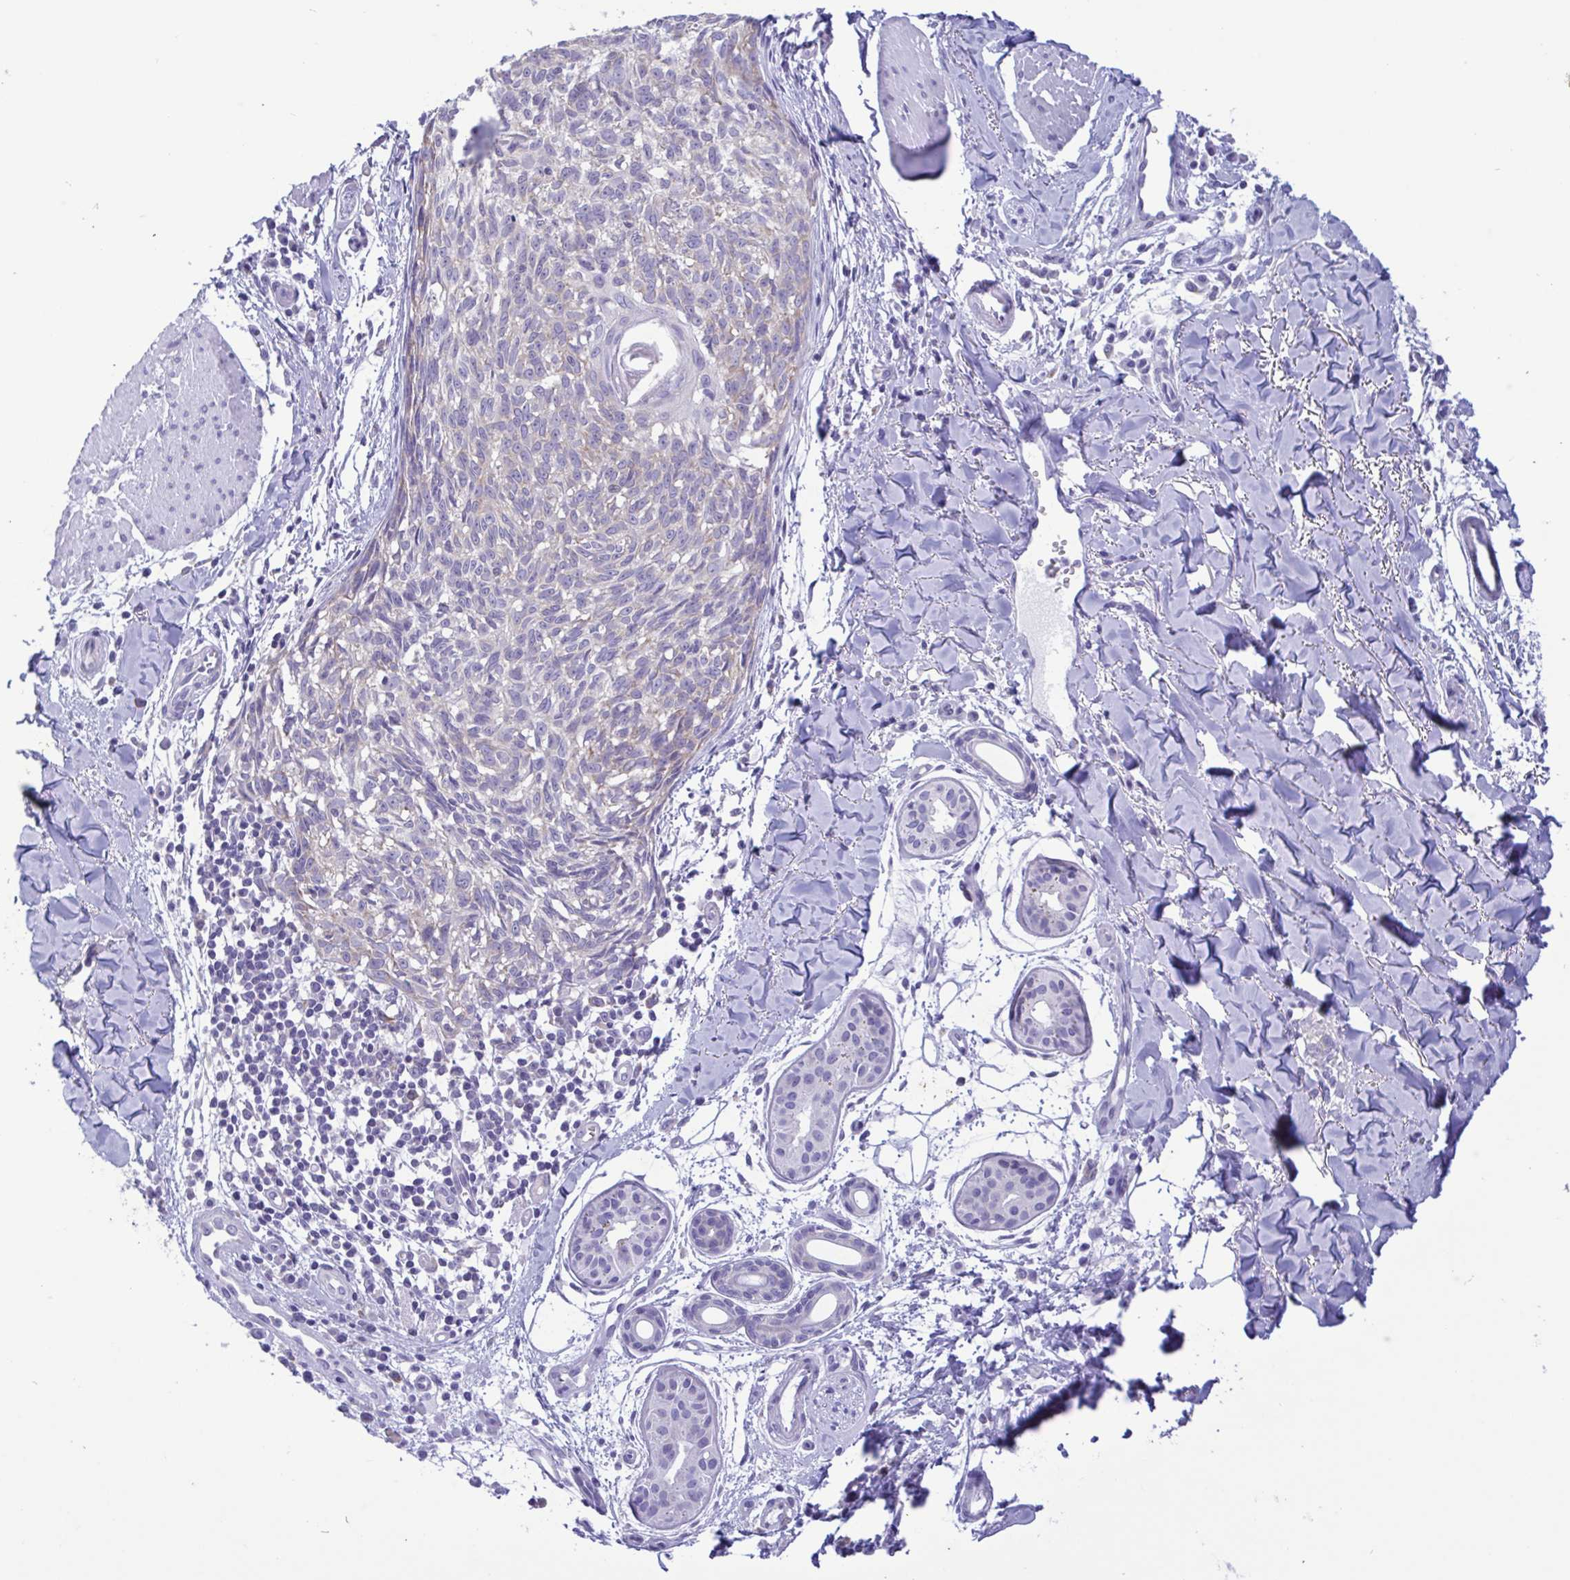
{"staining": {"intensity": "negative", "quantity": "none", "location": "none"}, "tissue": "melanoma", "cell_type": "Tumor cells", "image_type": "cancer", "snomed": [{"axis": "morphology", "description": "Malignant melanoma, NOS"}, {"axis": "topography", "description": "Skin"}], "caption": "An immunohistochemistry photomicrograph of melanoma is shown. There is no staining in tumor cells of melanoma.", "gene": "TNNI3", "patient": {"sex": "male", "age": 48}}